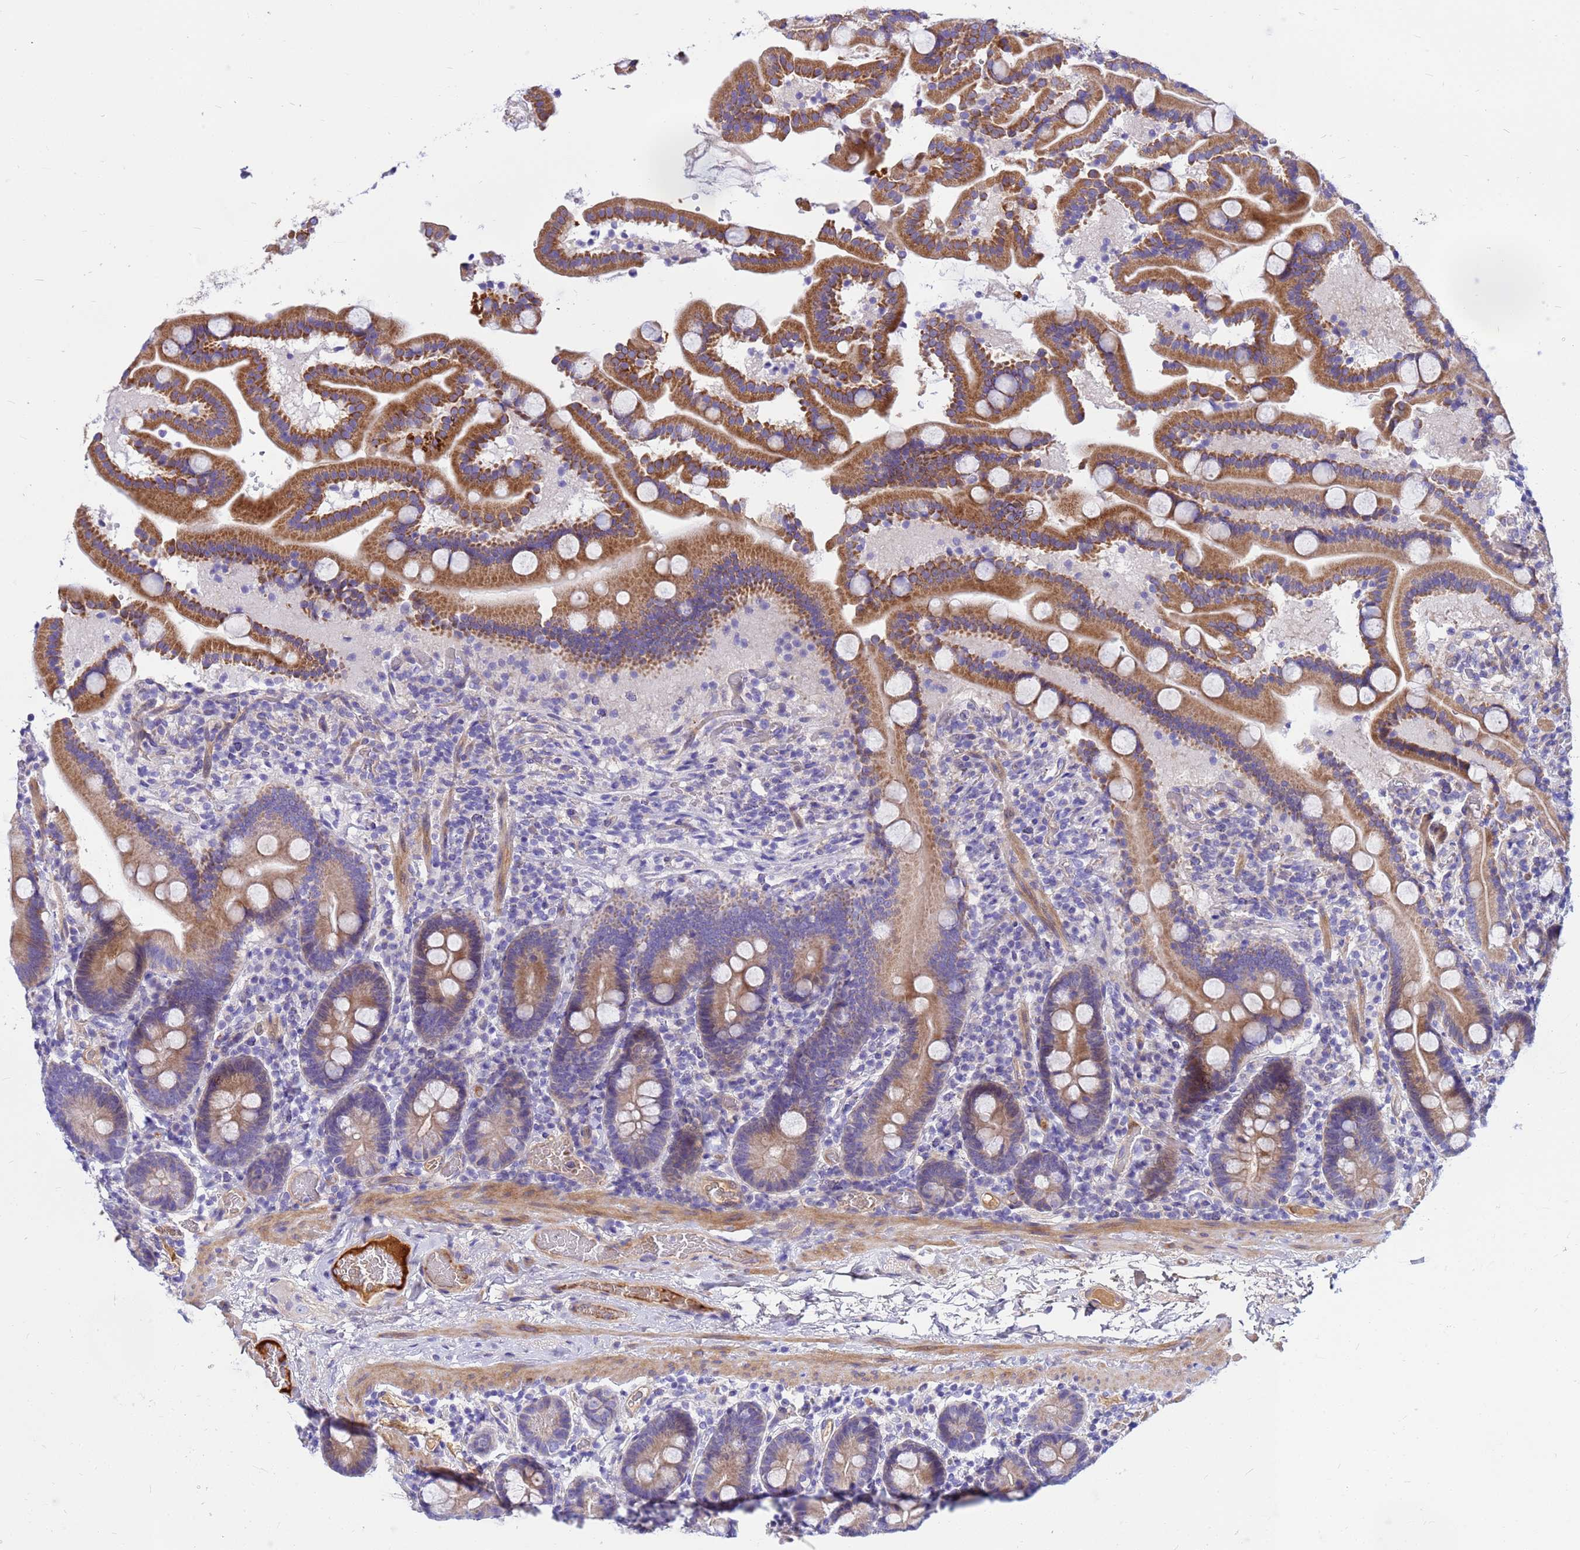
{"staining": {"intensity": "moderate", "quantity": ">75%", "location": "cytoplasmic/membranous"}, "tissue": "duodenum", "cell_type": "Glandular cells", "image_type": "normal", "snomed": [{"axis": "morphology", "description": "Normal tissue, NOS"}, {"axis": "topography", "description": "Duodenum"}], "caption": "Immunohistochemical staining of normal human duodenum displays >75% levels of moderate cytoplasmic/membranous protein staining in about >75% of glandular cells.", "gene": "CRHBP", "patient": {"sex": "male", "age": 55}}